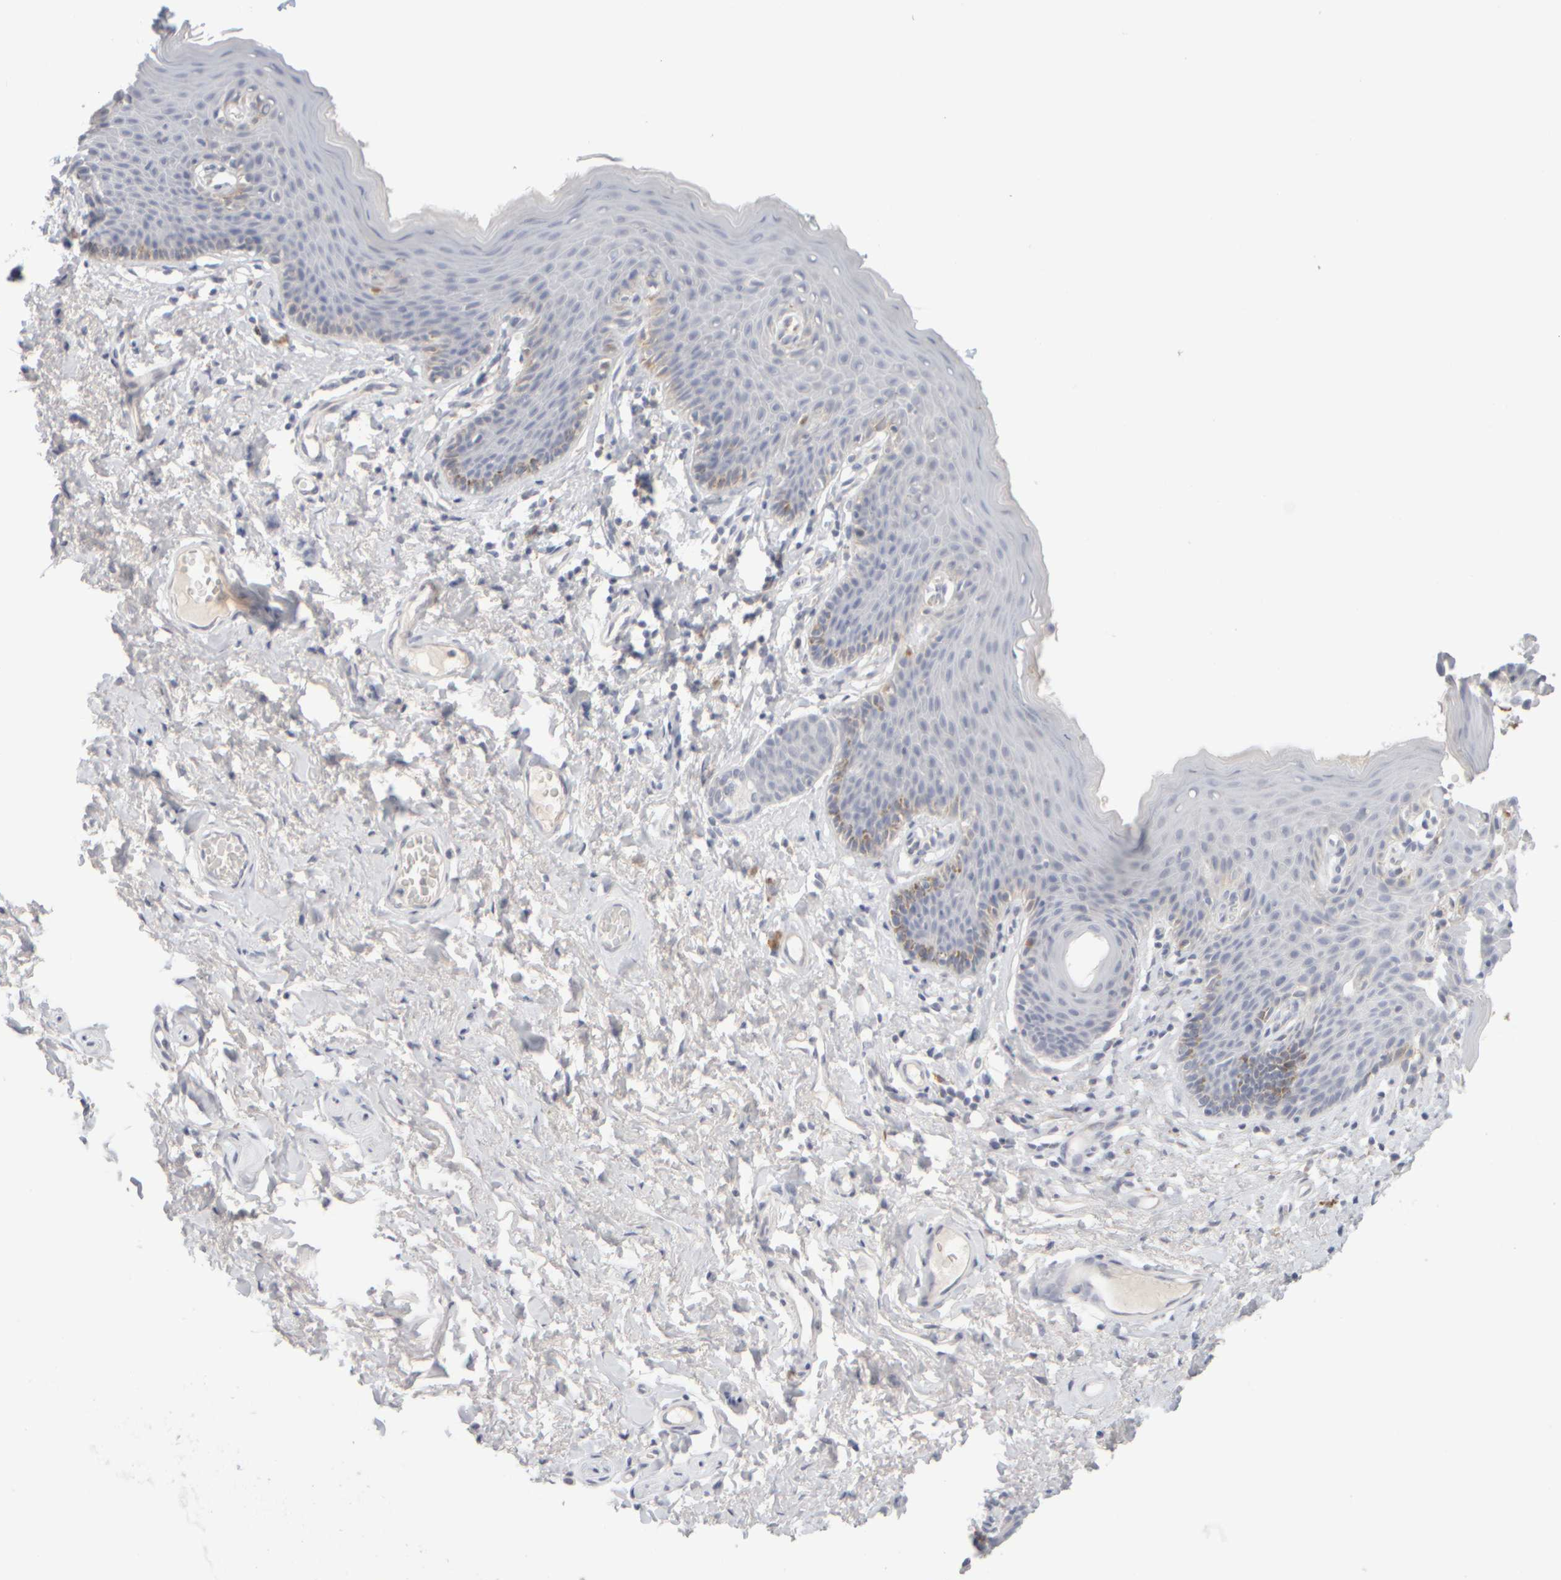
{"staining": {"intensity": "weak", "quantity": "<25%", "location": "cytoplasmic/membranous"}, "tissue": "skin", "cell_type": "Epidermal cells", "image_type": "normal", "snomed": [{"axis": "morphology", "description": "Normal tissue, NOS"}, {"axis": "topography", "description": "Vulva"}], "caption": "Immunohistochemistry (IHC) of normal skin reveals no staining in epidermal cells.", "gene": "ZNF112", "patient": {"sex": "female", "age": 66}}